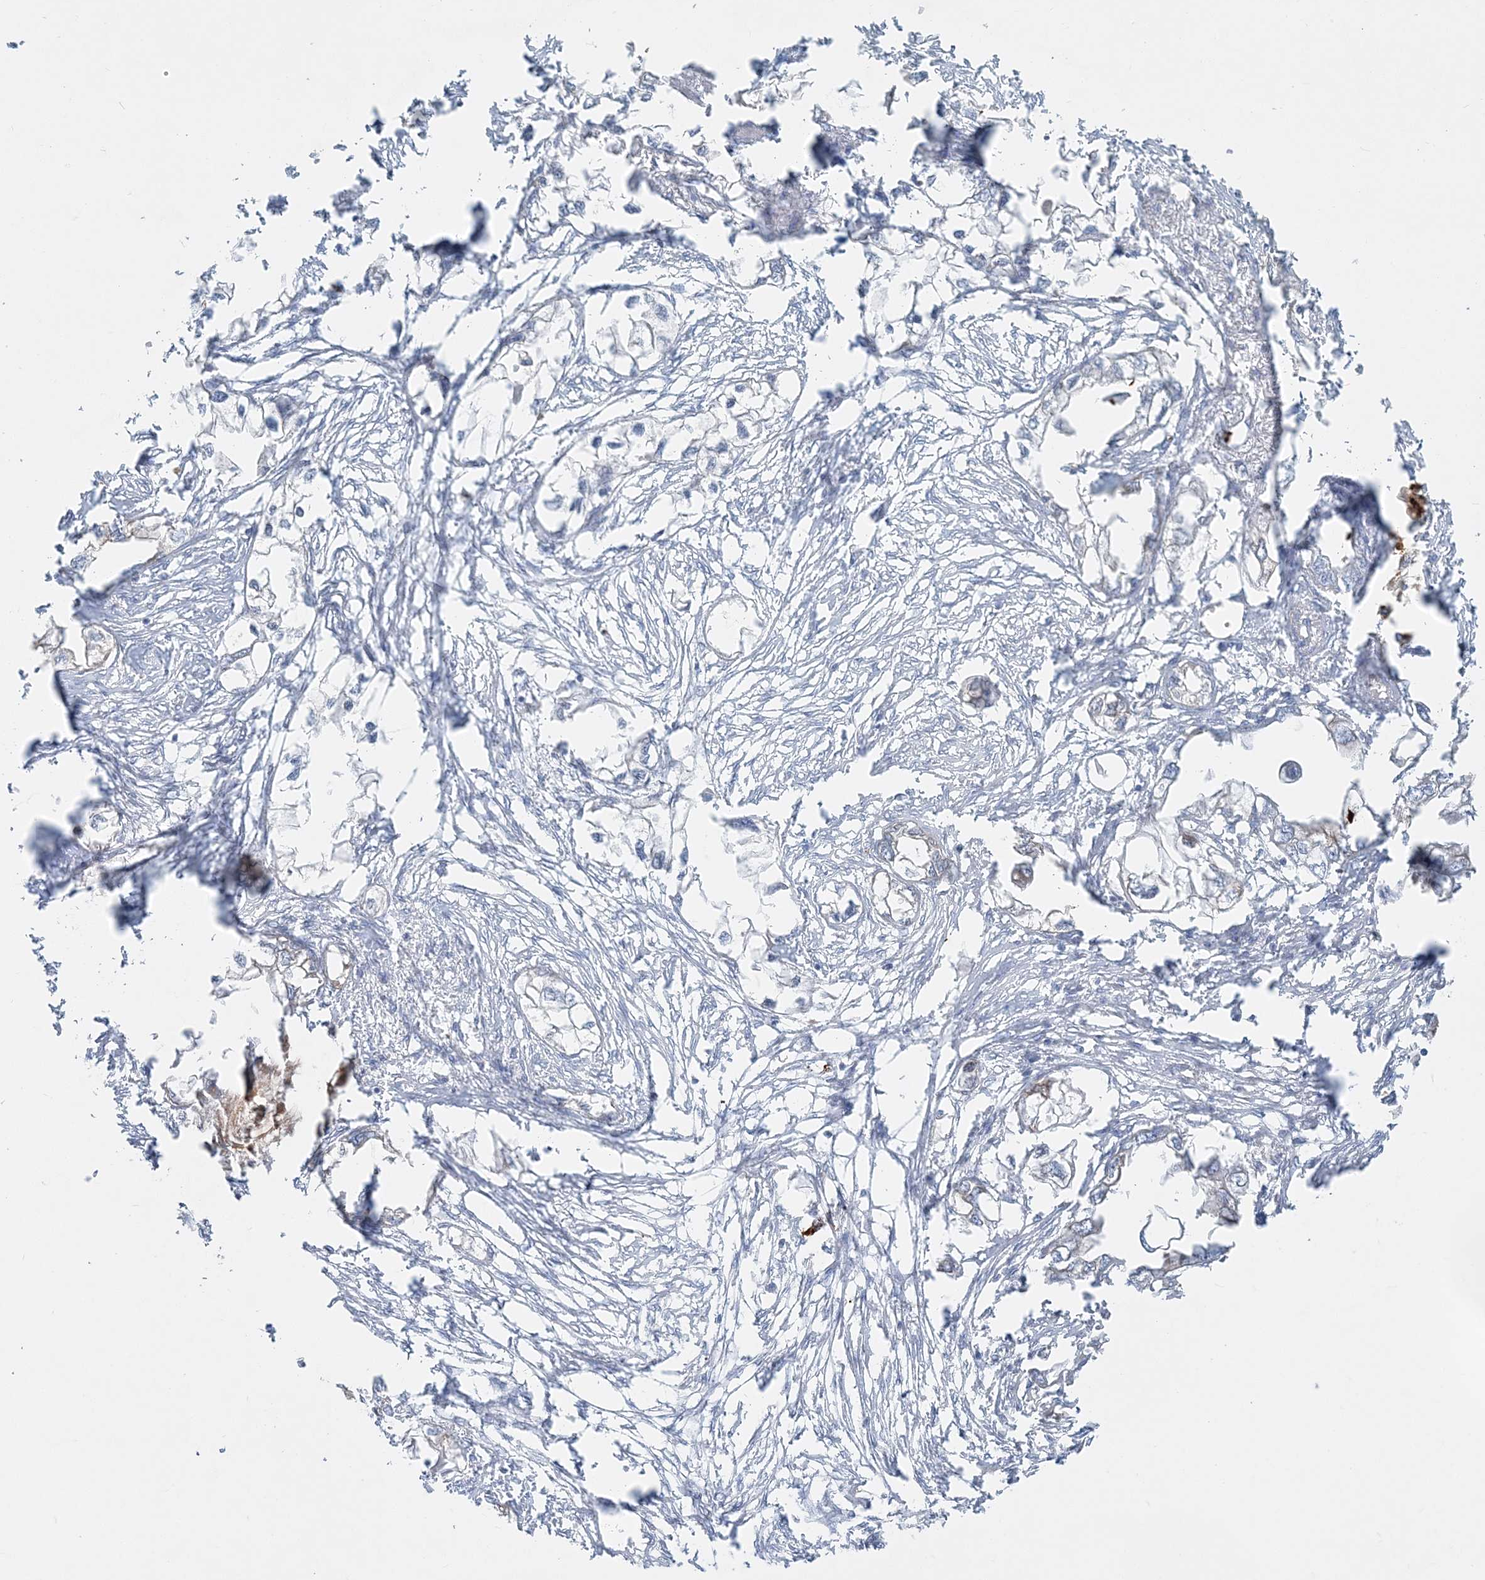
{"staining": {"intensity": "negative", "quantity": "none", "location": "none"}, "tissue": "endometrial cancer", "cell_type": "Tumor cells", "image_type": "cancer", "snomed": [{"axis": "morphology", "description": "Adenocarcinoma, NOS"}, {"axis": "morphology", "description": "Adenocarcinoma, metastatic, NOS"}, {"axis": "topography", "description": "Adipose tissue"}, {"axis": "topography", "description": "Endometrium"}], "caption": "This is an immunohistochemistry (IHC) photomicrograph of adenocarcinoma (endometrial). There is no staining in tumor cells.", "gene": "CCNJ", "patient": {"sex": "female", "age": 67}}